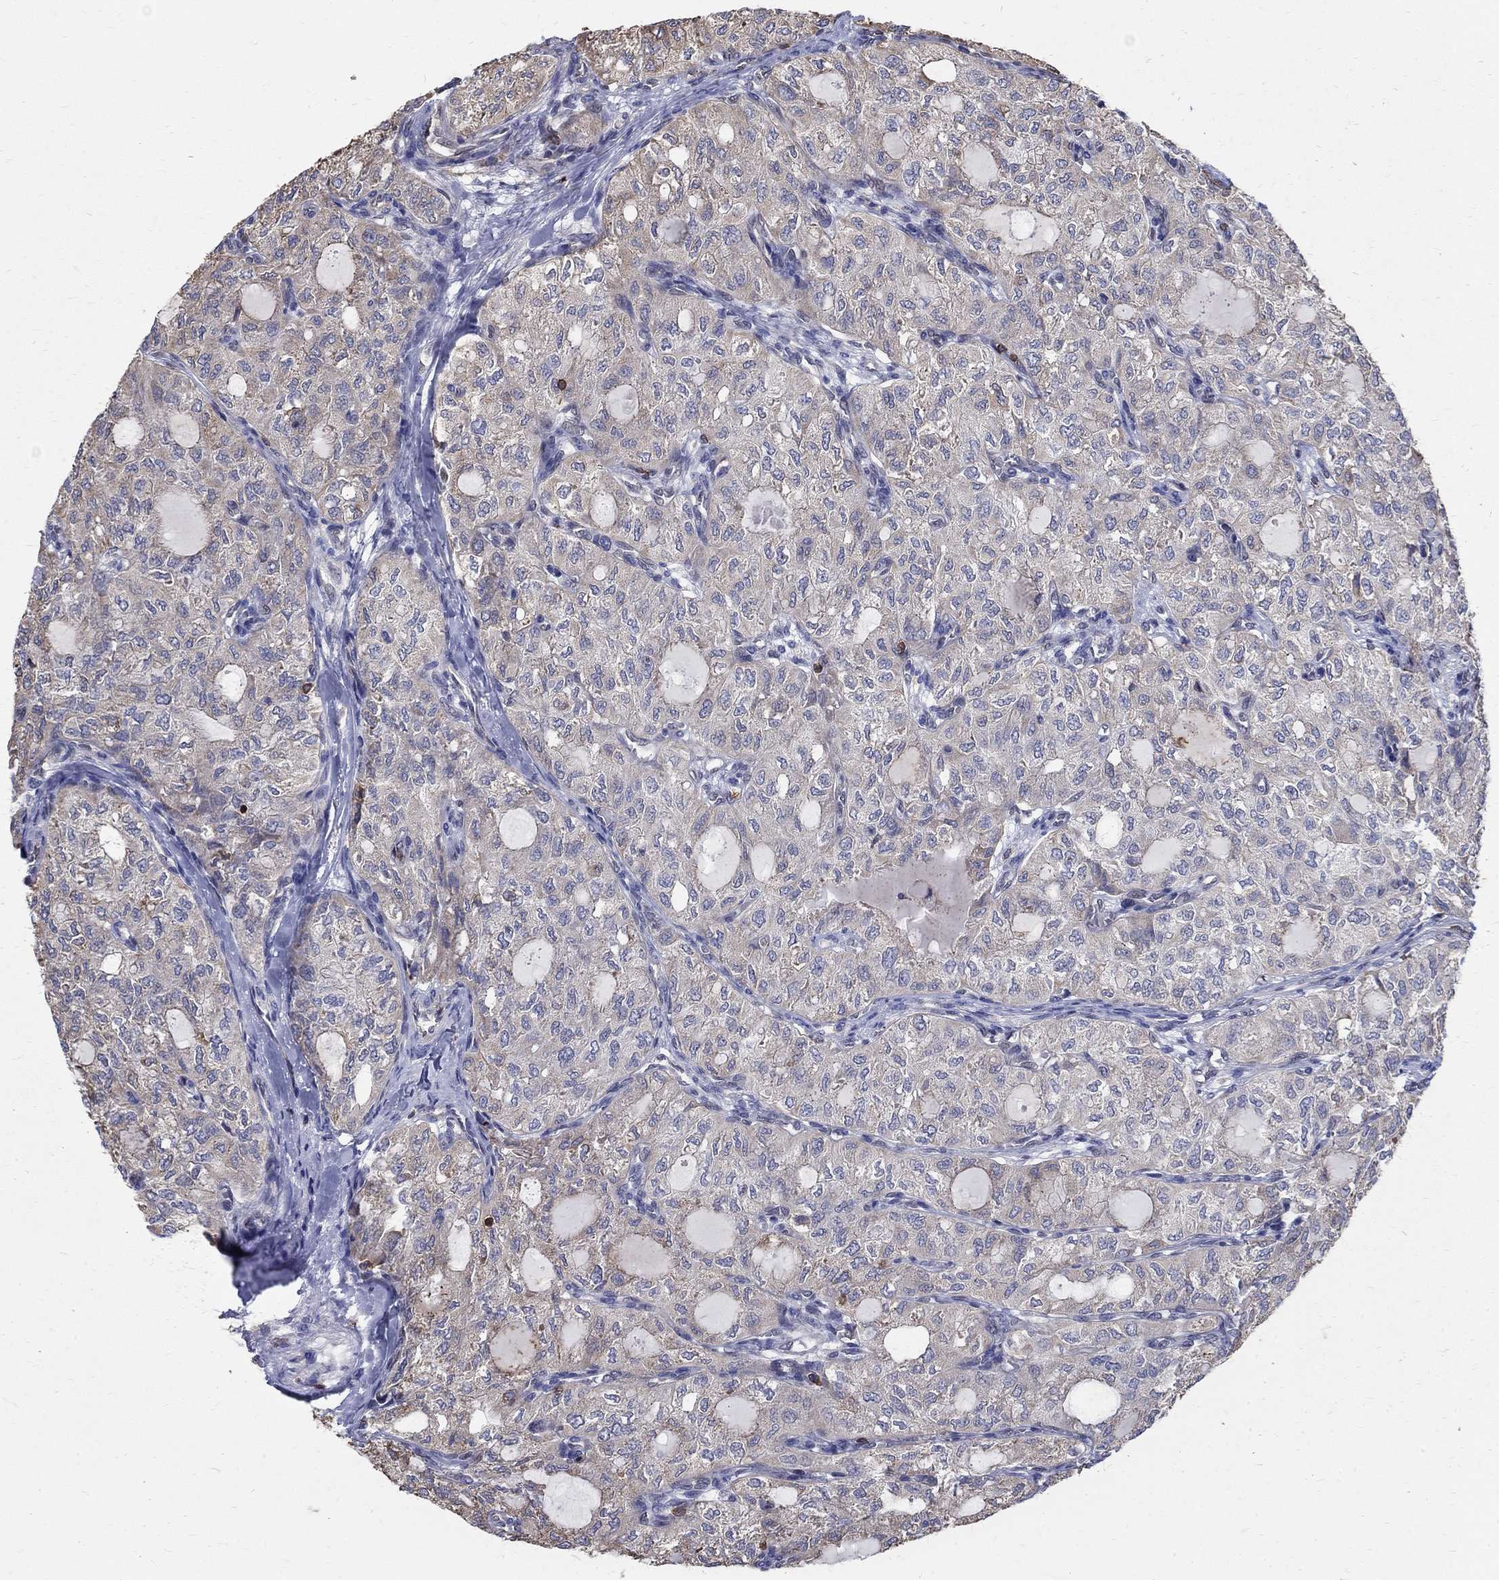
{"staining": {"intensity": "negative", "quantity": "none", "location": "none"}, "tissue": "thyroid cancer", "cell_type": "Tumor cells", "image_type": "cancer", "snomed": [{"axis": "morphology", "description": "Follicular adenoma carcinoma, NOS"}, {"axis": "topography", "description": "Thyroid gland"}], "caption": "Protein analysis of follicular adenoma carcinoma (thyroid) shows no significant positivity in tumor cells.", "gene": "AGAP2", "patient": {"sex": "male", "age": 75}}